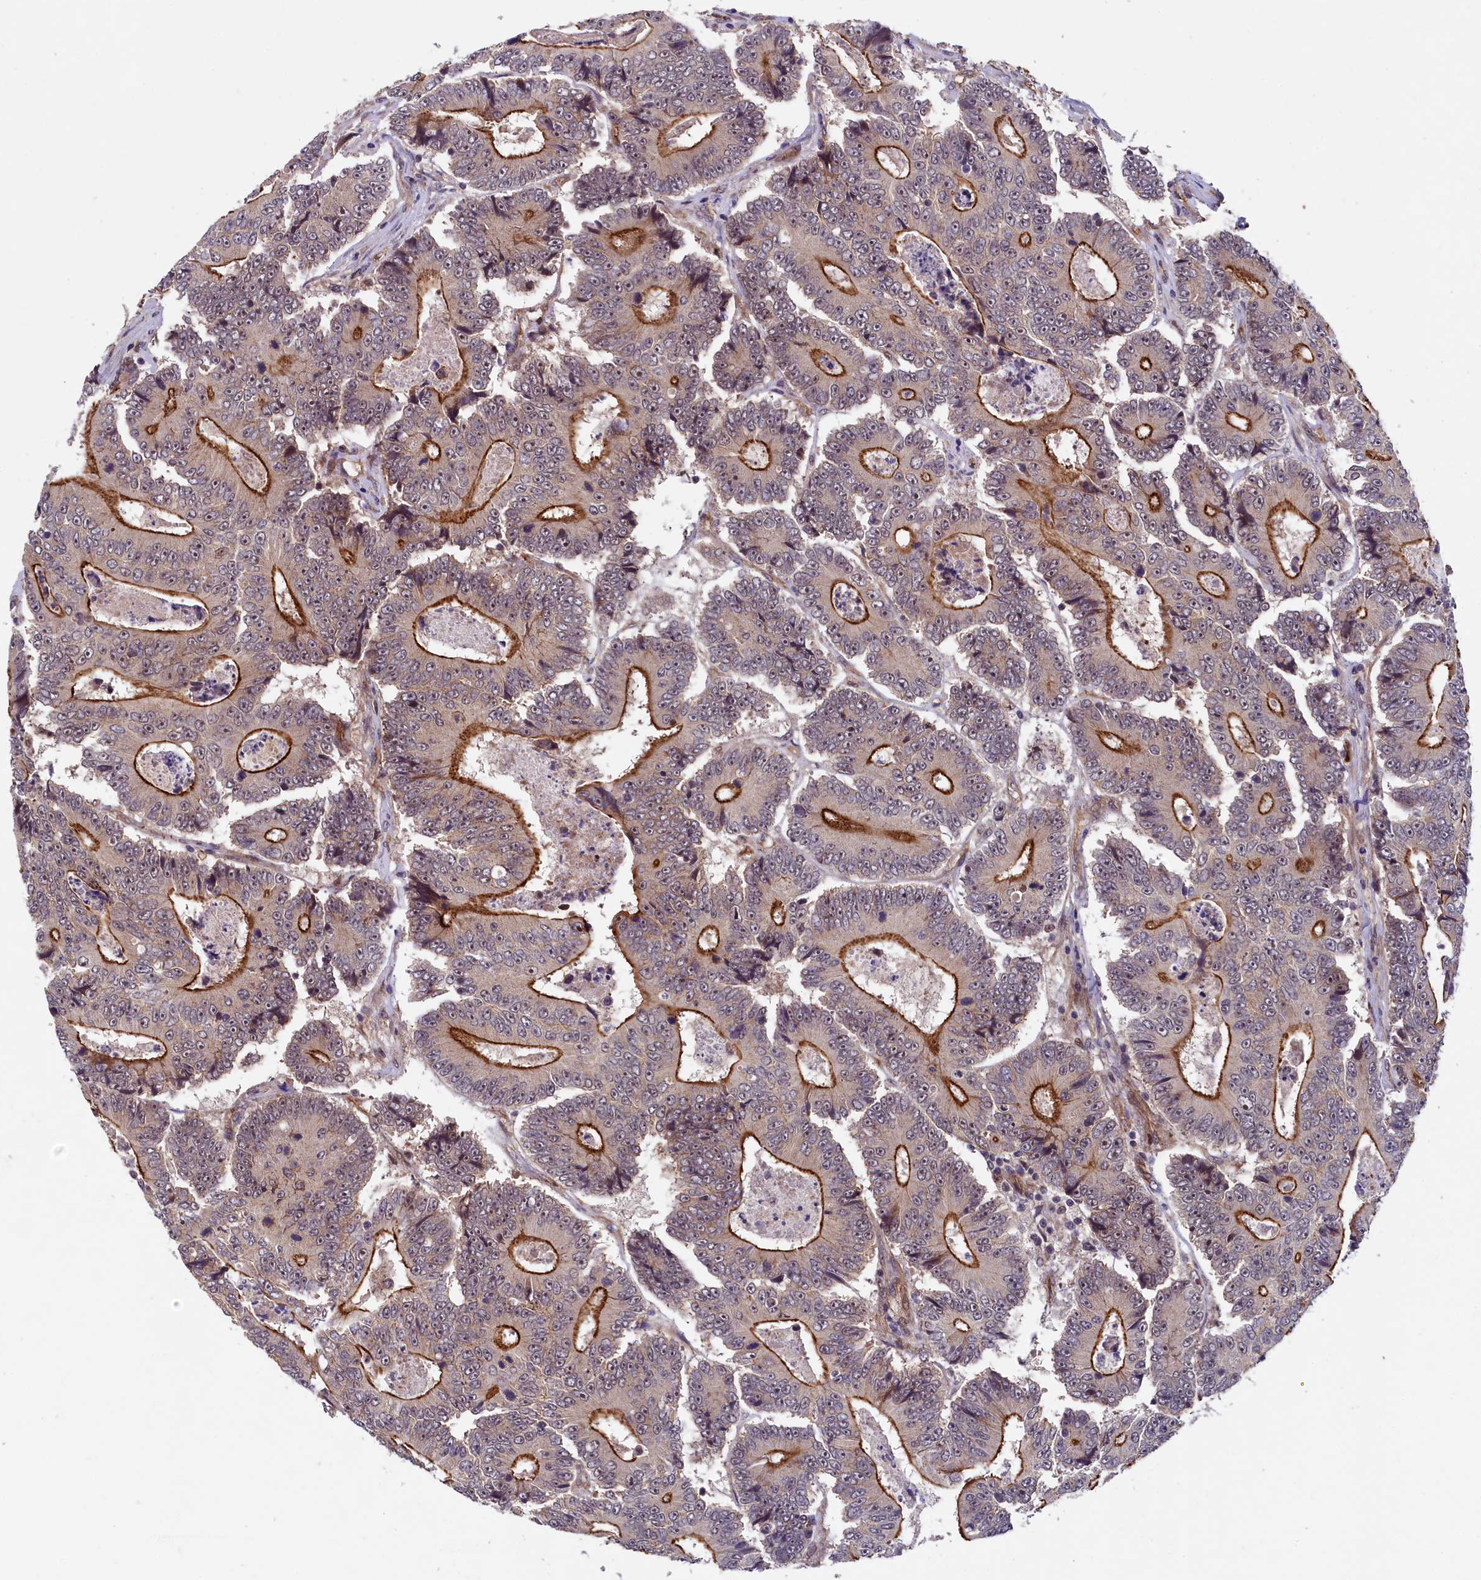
{"staining": {"intensity": "moderate", "quantity": "25%-75%", "location": "cytoplasmic/membranous"}, "tissue": "colorectal cancer", "cell_type": "Tumor cells", "image_type": "cancer", "snomed": [{"axis": "morphology", "description": "Adenocarcinoma, NOS"}, {"axis": "topography", "description": "Colon"}], "caption": "Brown immunohistochemical staining in colorectal adenocarcinoma demonstrates moderate cytoplasmic/membranous positivity in about 25%-75% of tumor cells.", "gene": "ARL14EP", "patient": {"sex": "male", "age": 83}}